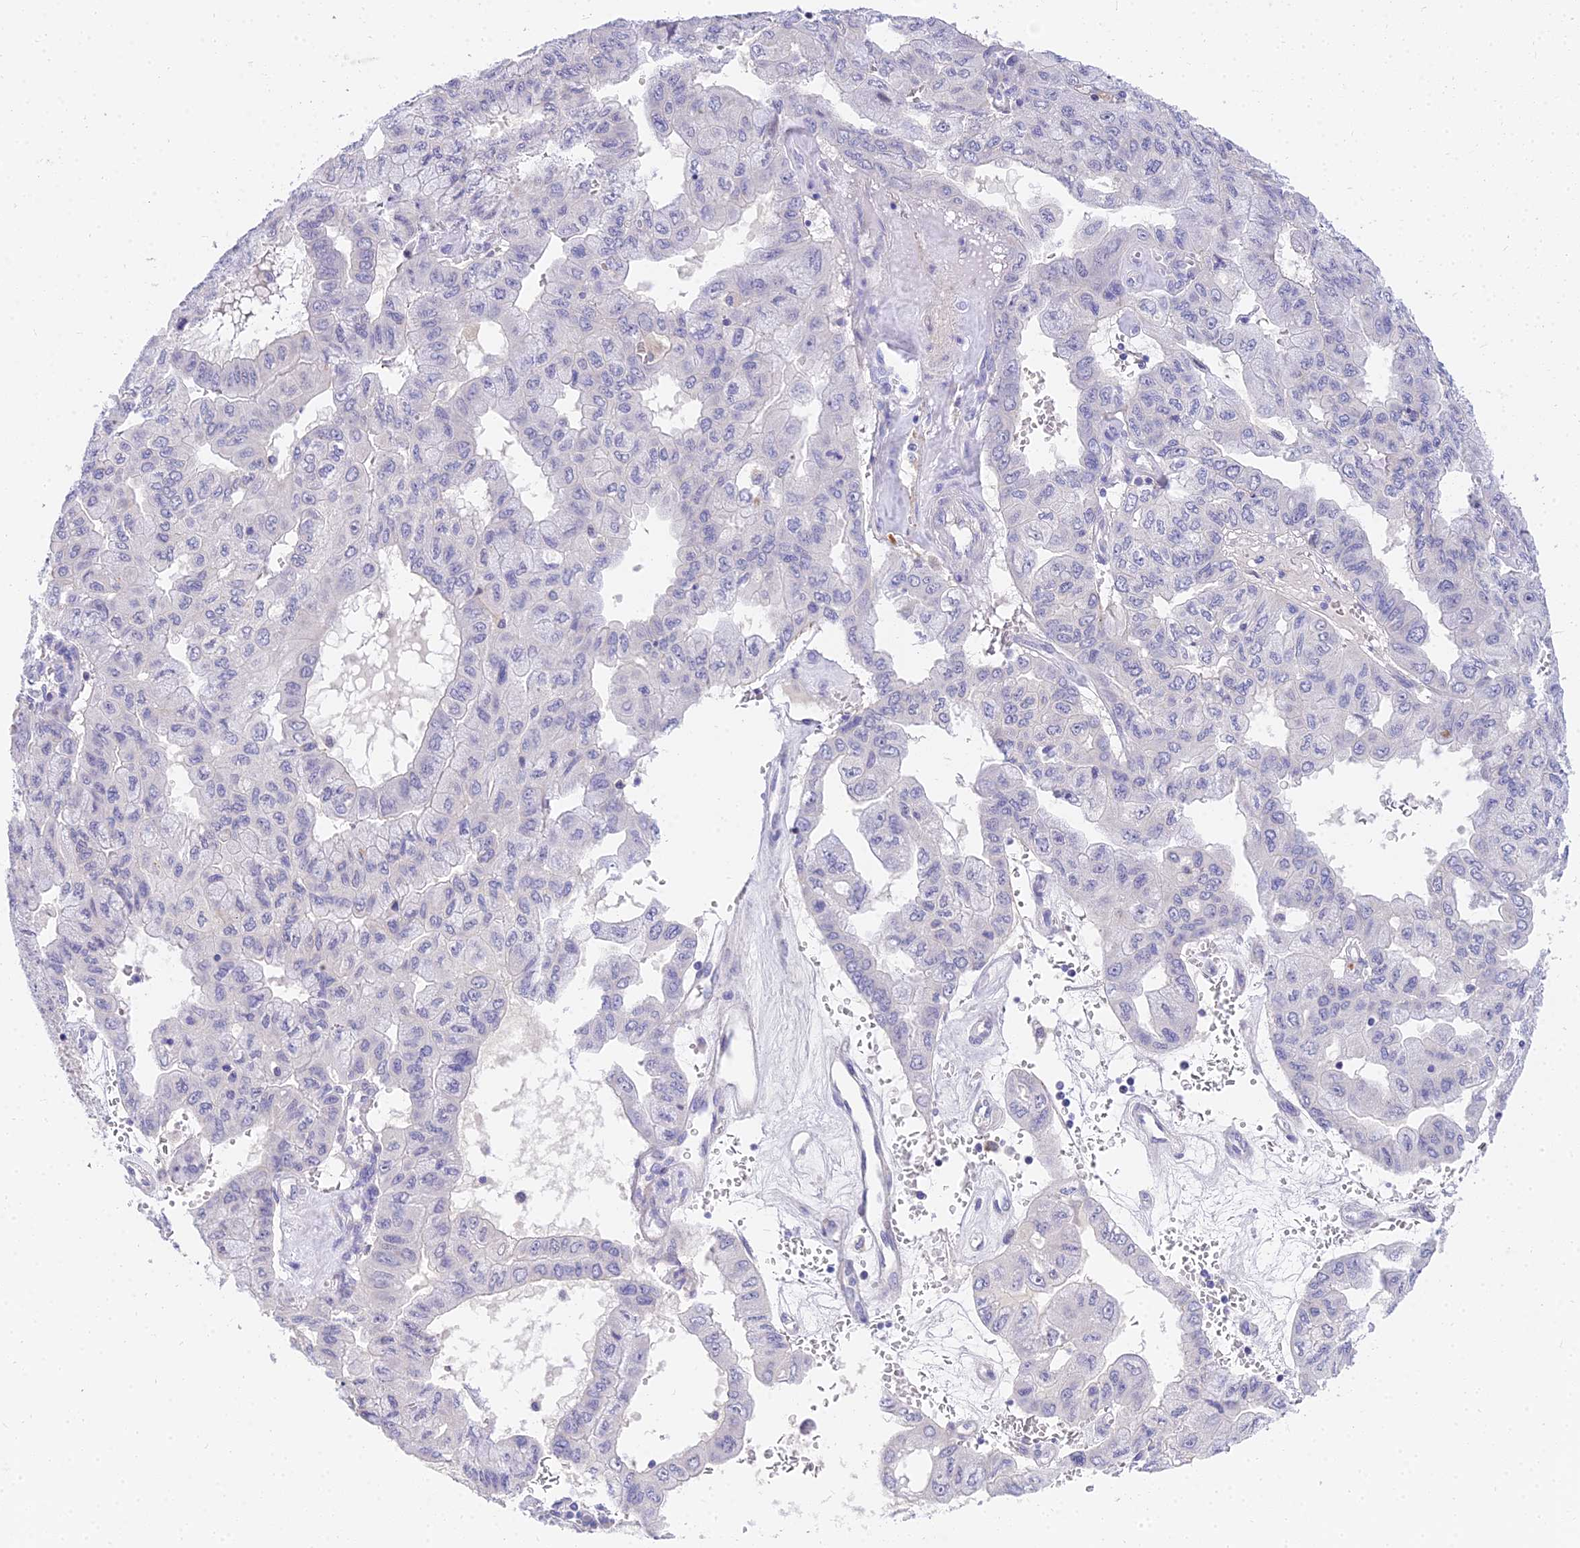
{"staining": {"intensity": "negative", "quantity": "none", "location": "none"}, "tissue": "pancreatic cancer", "cell_type": "Tumor cells", "image_type": "cancer", "snomed": [{"axis": "morphology", "description": "Adenocarcinoma, NOS"}, {"axis": "topography", "description": "Pancreas"}], "caption": "A micrograph of pancreatic cancer stained for a protein demonstrates no brown staining in tumor cells.", "gene": "VWC2L", "patient": {"sex": "male", "age": 51}}